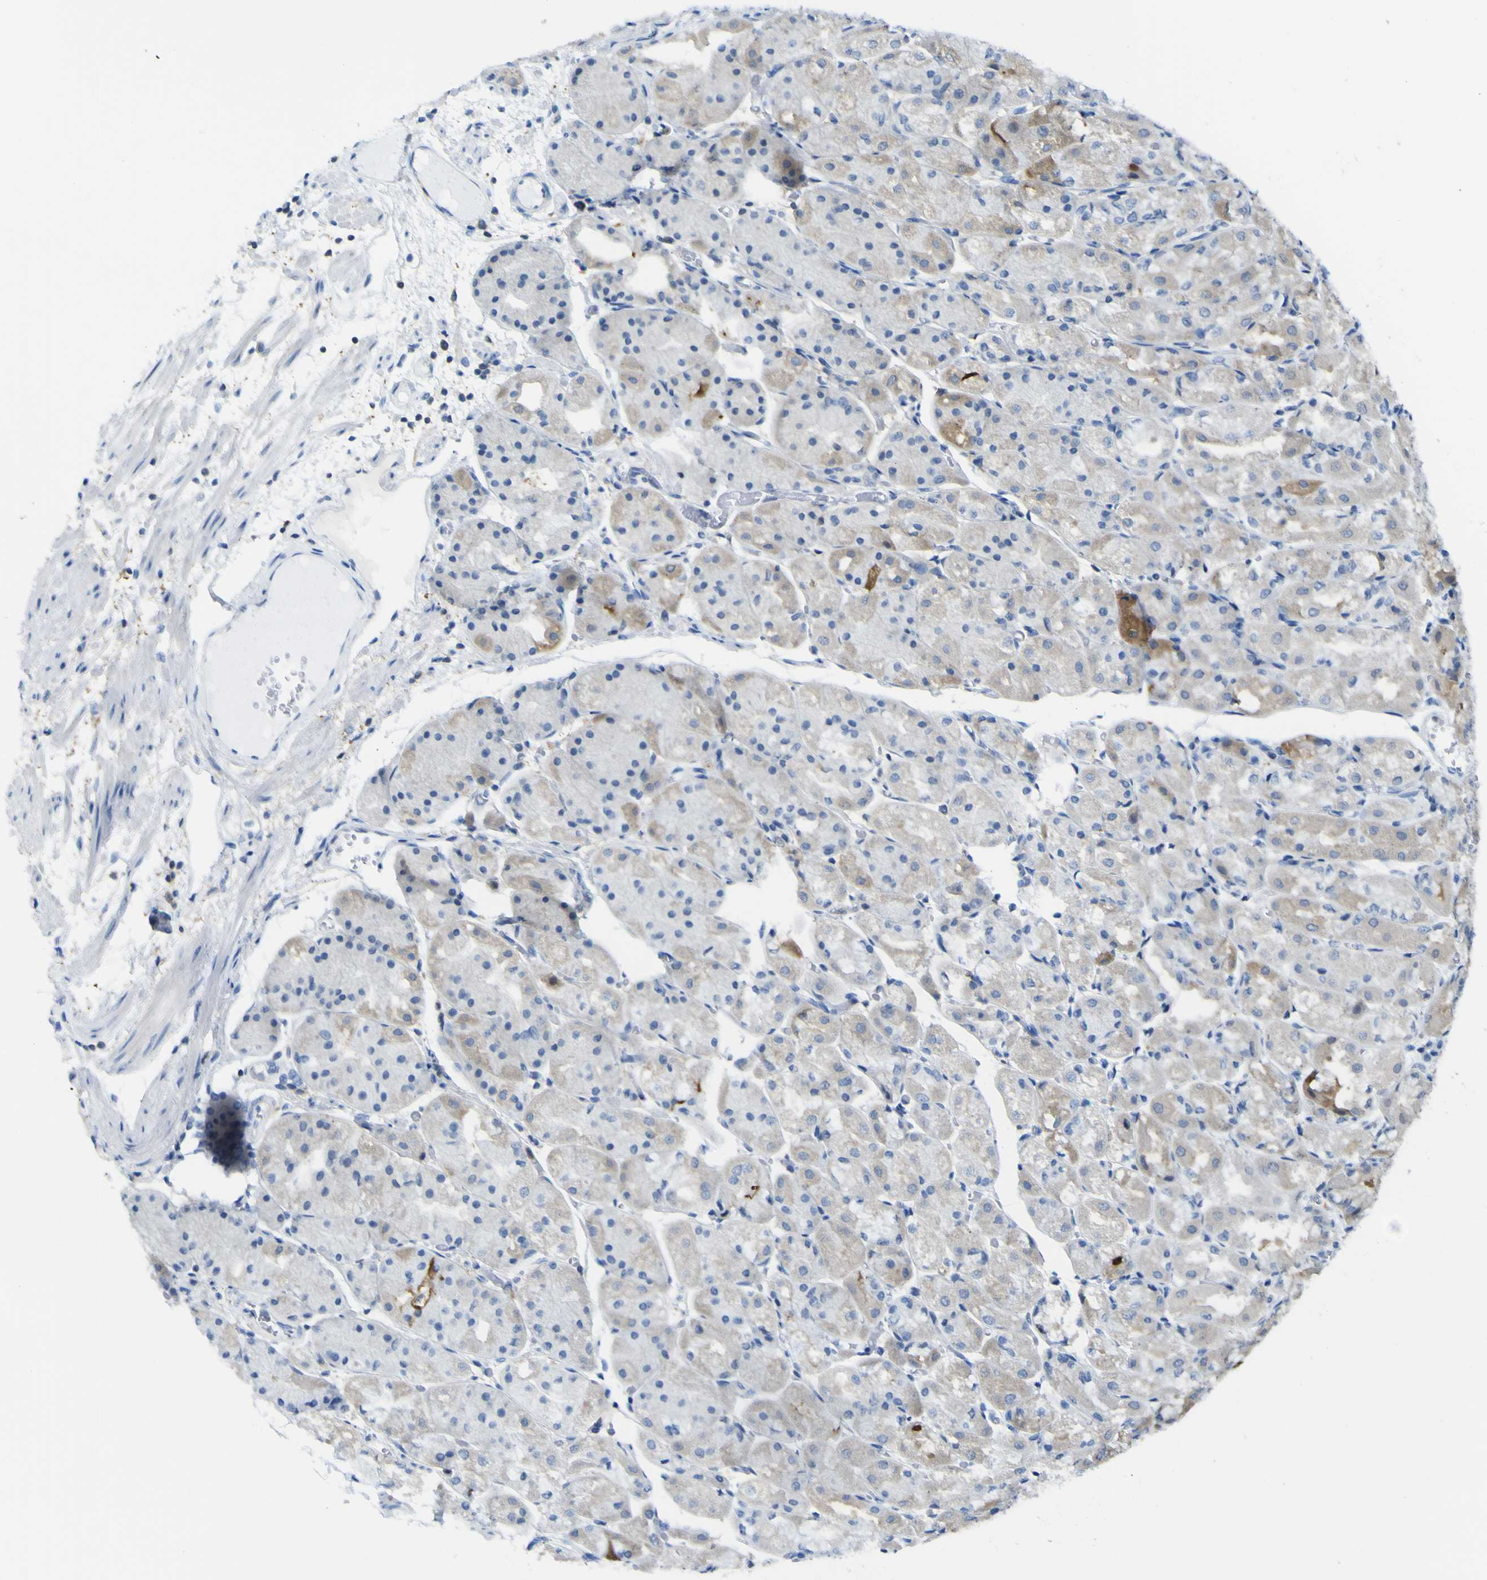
{"staining": {"intensity": "moderate", "quantity": "<25%", "location": "cytoplasmic/membranous"}, "tissue": "stomach", "cell_type": "Glandular cells", "image_type": "normal", "snomed": [{"axis": "morphology", "description": "Normal tissue, NOS"}, {"axis": "topography", "description": "Stomach, upper"}], "caption": "Immunohistochemical staining of unremarkable stomach exhibits low levels of moderate cytoplasmic/membranous expression in about <25% of glandular cells. Nuclei are stained in blue.", "gene": "ABHD3", "patient": {"sex": "male", "age": 72}}